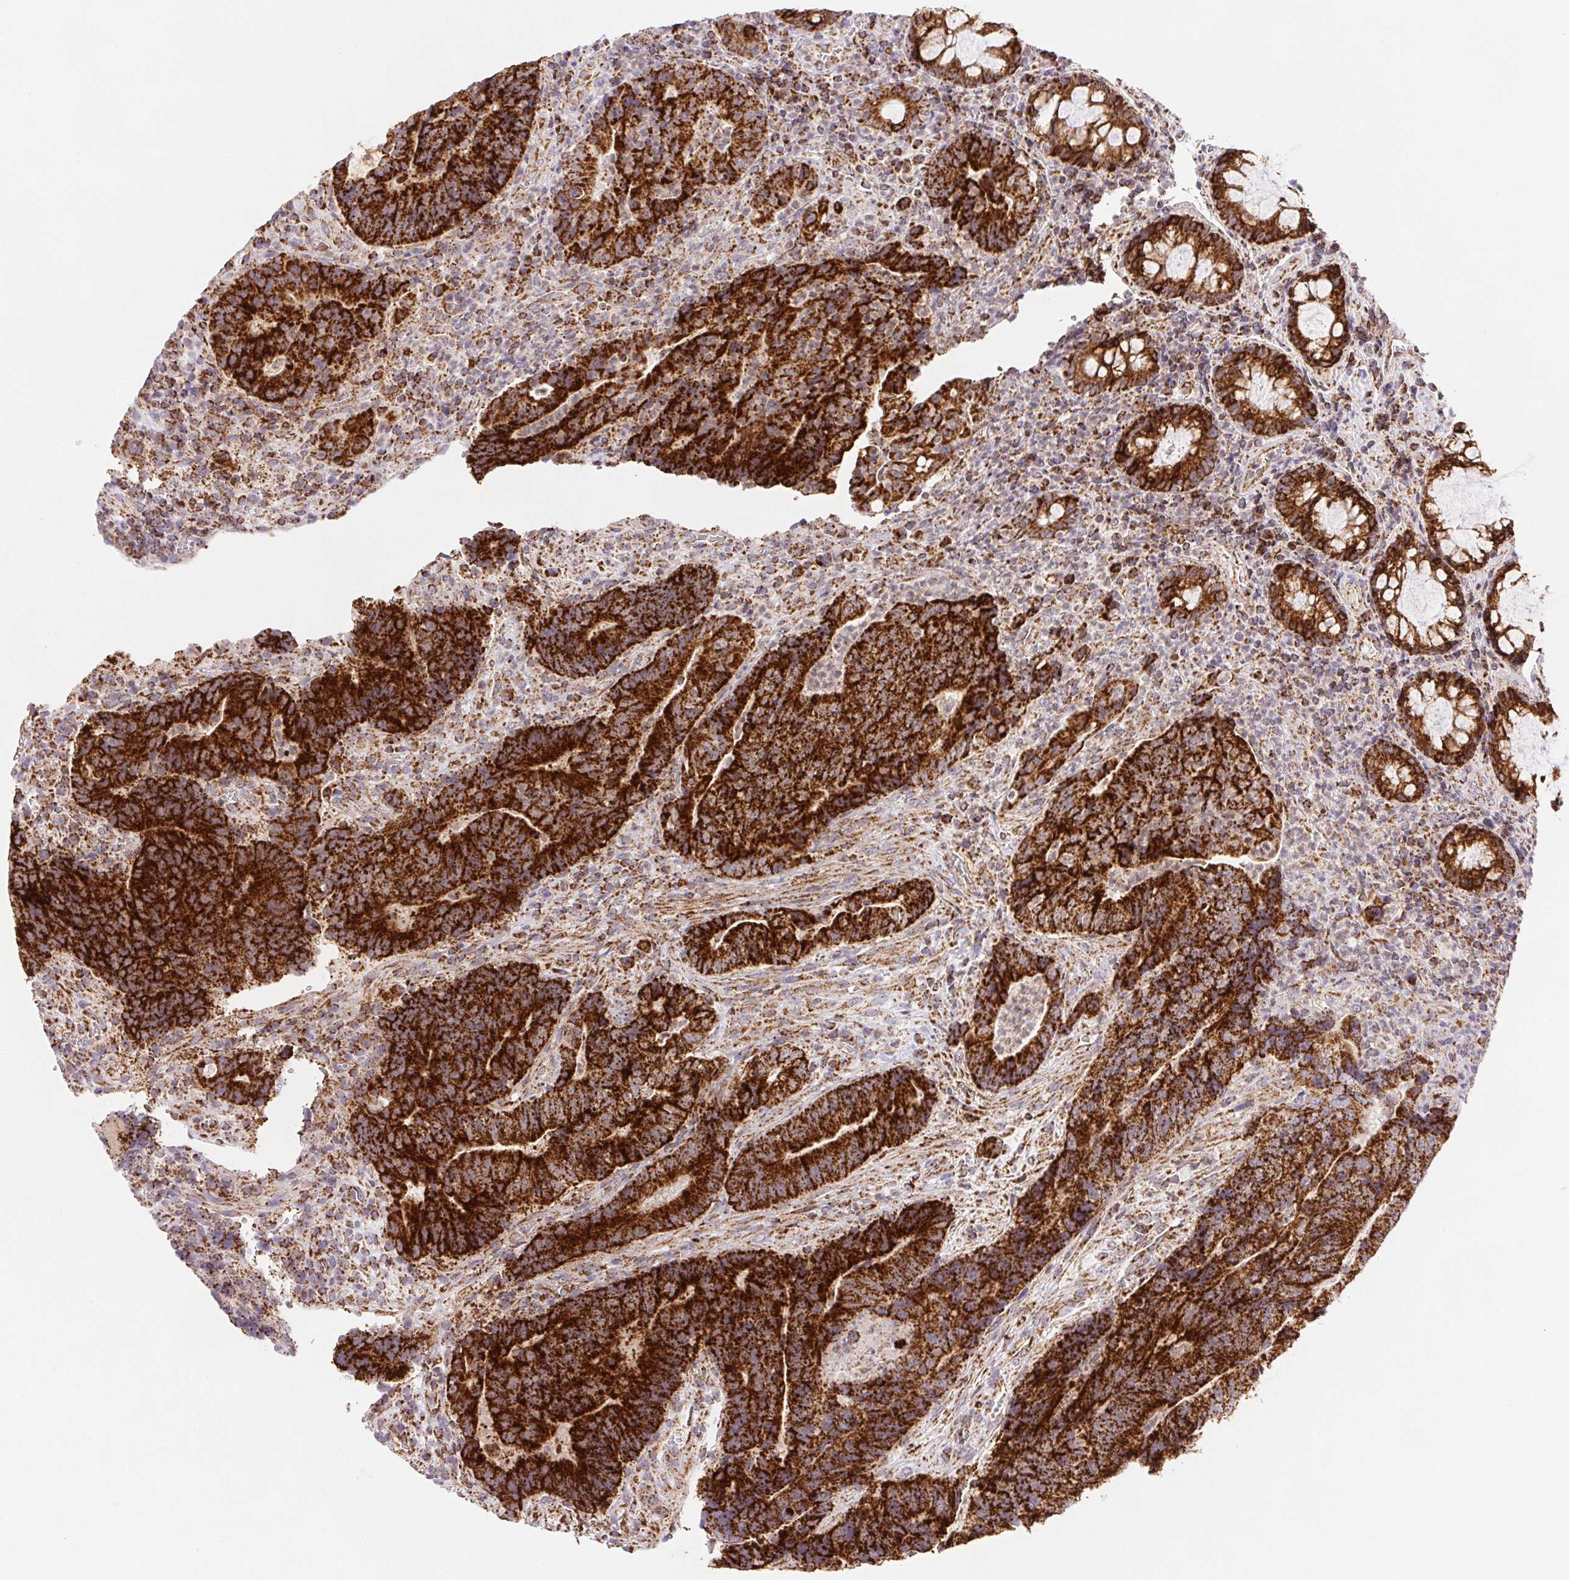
{"staining": {"intensity": "strong", "quantity": ">75%", "location": "cytoplasmic/membranous"}, "tissue": "colorectal cancer", "cell_type": "Tumor cells", "image_type": "cancer", "snomed": [{"axis": "morphology", "description": "Normal tissue, NOS"}, {"axis": "morphology", "description": "Adenocarcinoma, NOS"}, {"axis": "topography", "description": "Colon"}], "caption": "Human colorectal adenocarcinoma stained with a brown dye exhibits strong cytoplasmic/membranous positive positivity in about >75% of tumor cells.", "gene": "NIPSNAP2", "patient": {"sex": "female", "age": 48}}